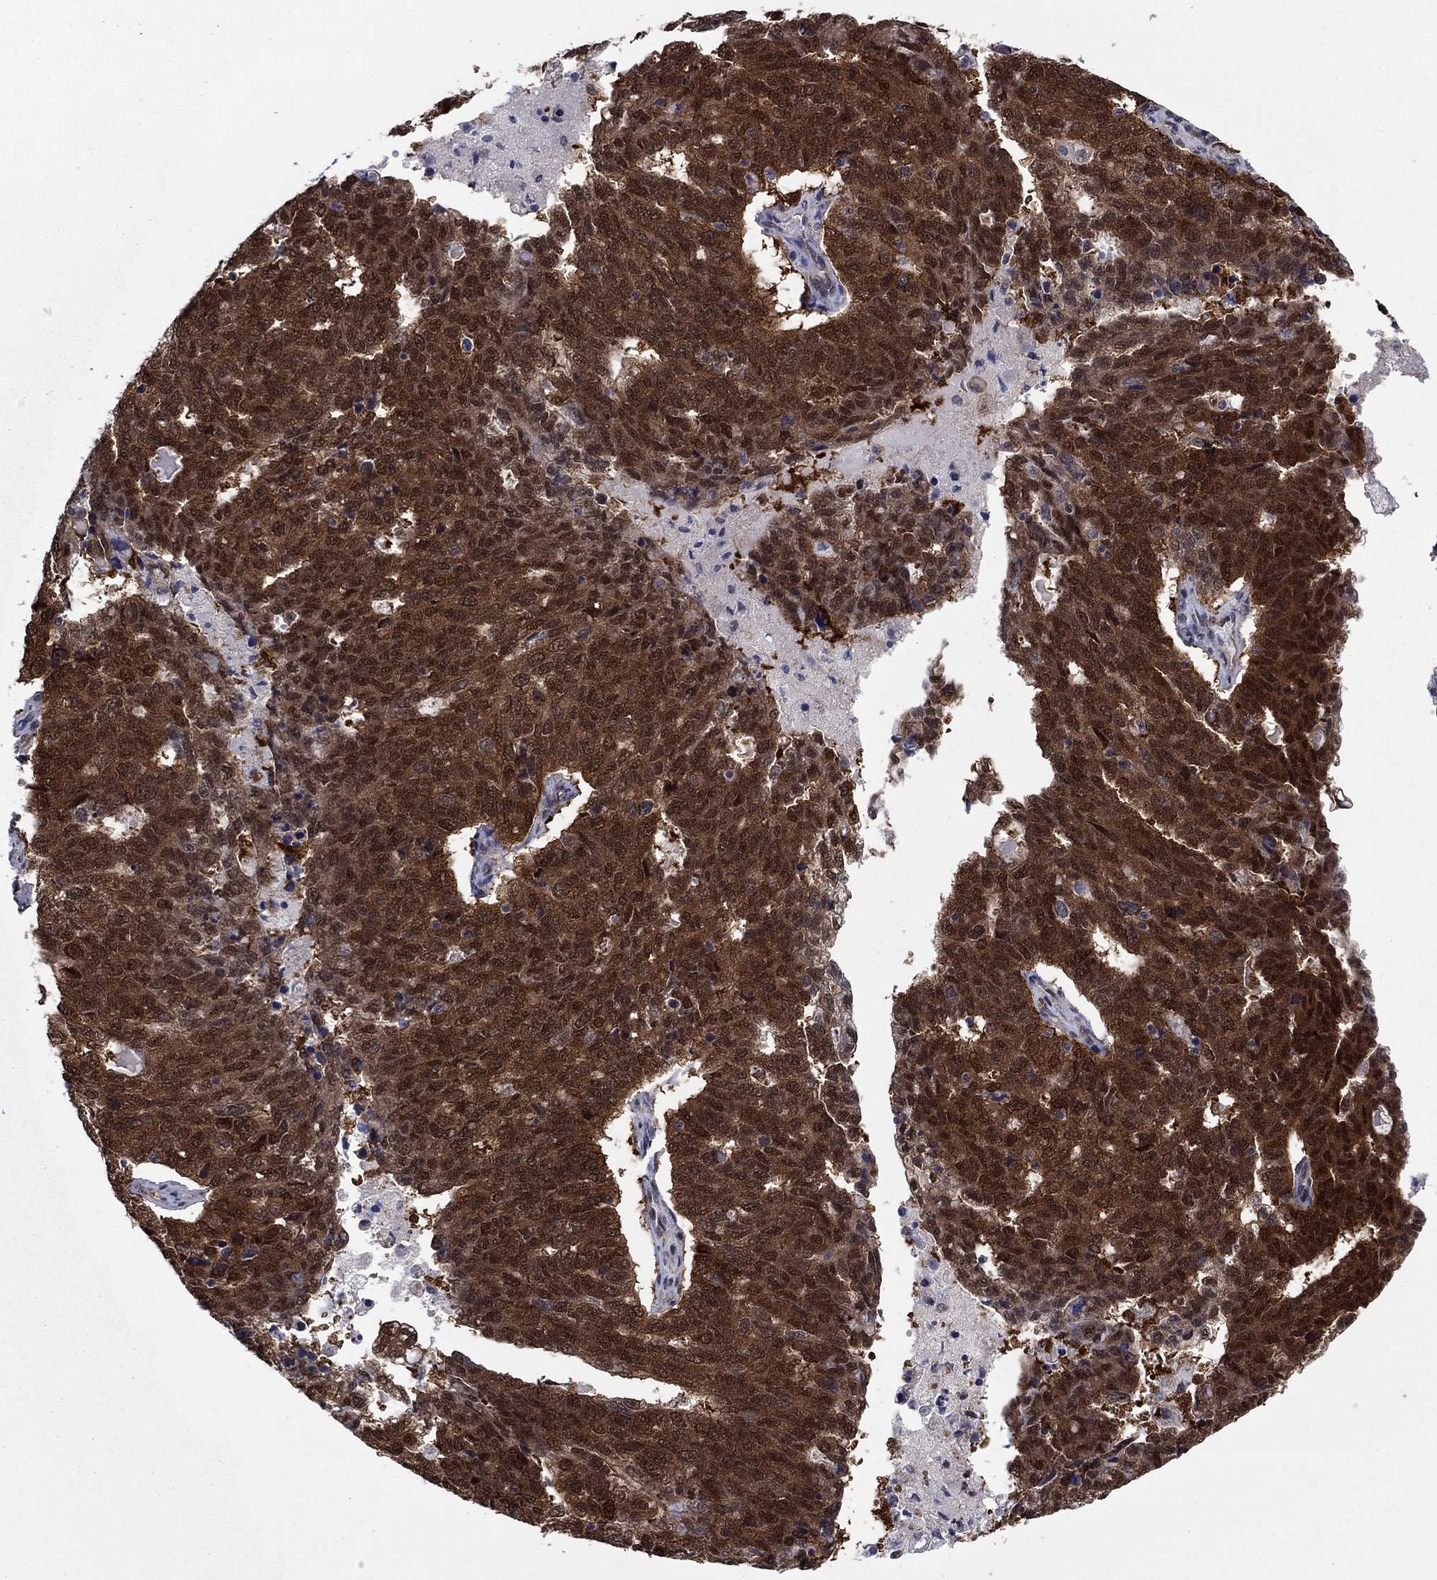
{"staining": {"intensity": "strong", "quantity": ">75%", "location": "cytoplasmic/membranous"}, "tissue": "ovarian cancer", "cell_type": "Tumor cells", "image_type": "cancer", "snomed": [{"axis": "morphology", "description": "Cystadenocarcinoma, serous, NOS"}, {"axis": "topography", "description": "Ovary"}], "caption": "Serous cystadenocarcinoma (ovarian) tissue exhibits strong cytoplasmic/membranous staining in about >75% of tumor cells", "gene": "FKBP4", "patient": {"sex": "female", "age": 71}}